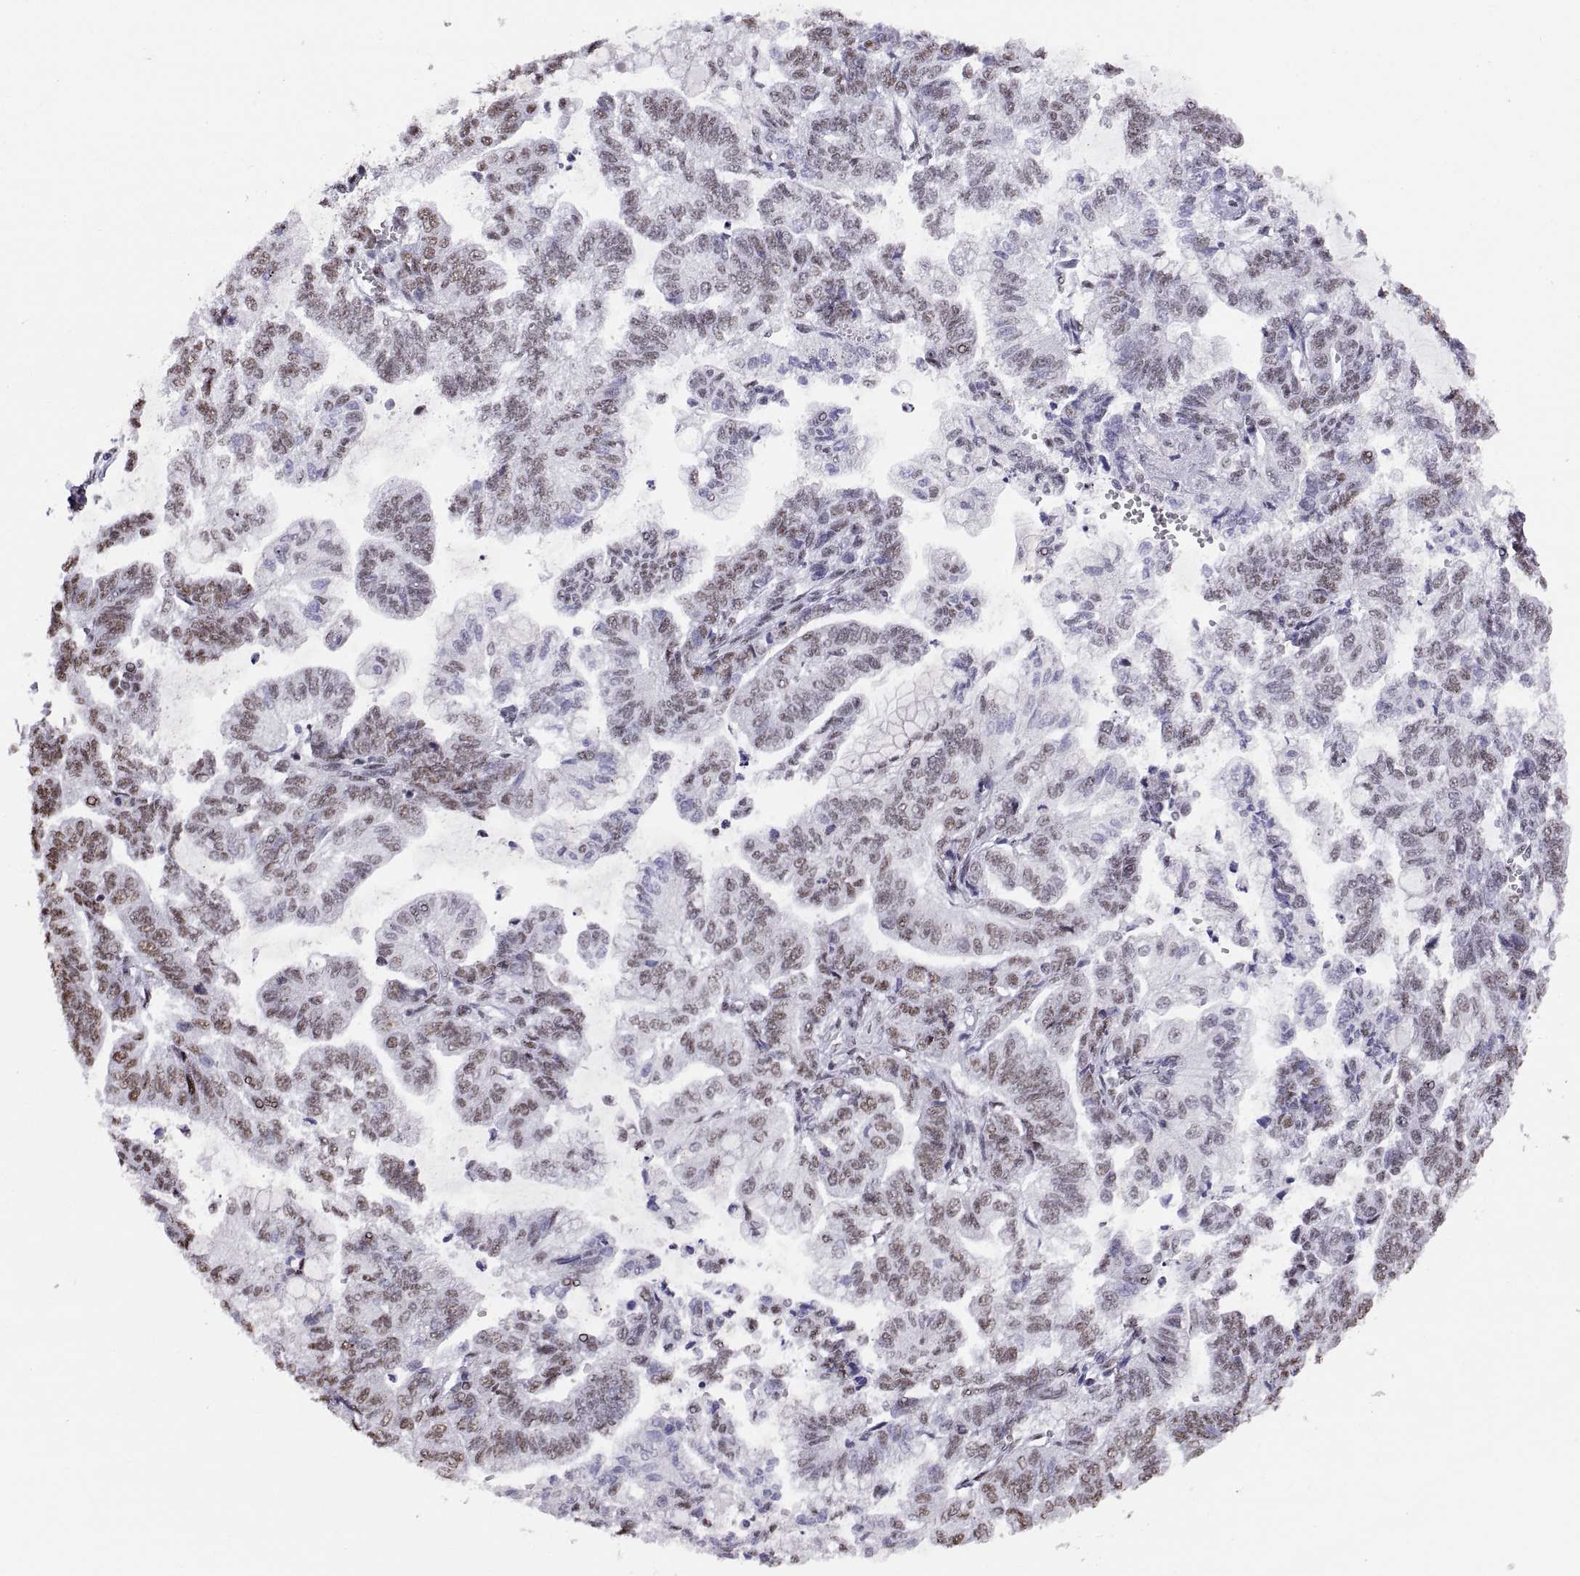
{"staining": {"intensity": "weak", "quantity": ">75%", "location": "nuclear"}, "tissue": "stomach cancer", "cell_type": "Tumor cells", "image_type": "cancer", "snomed": [{"axis": "morphology", "description": "Adenocarcinoma, NOS"}, {"axis": "topography", "description": "Stomach"}], "caption": "IHC of human stomach cancer reveals low levels of weak nuclear positivity in approximately >75% of tumor cells.", "gene": "NEUROD6", "patient": {"sex": "male", "age": 83}}